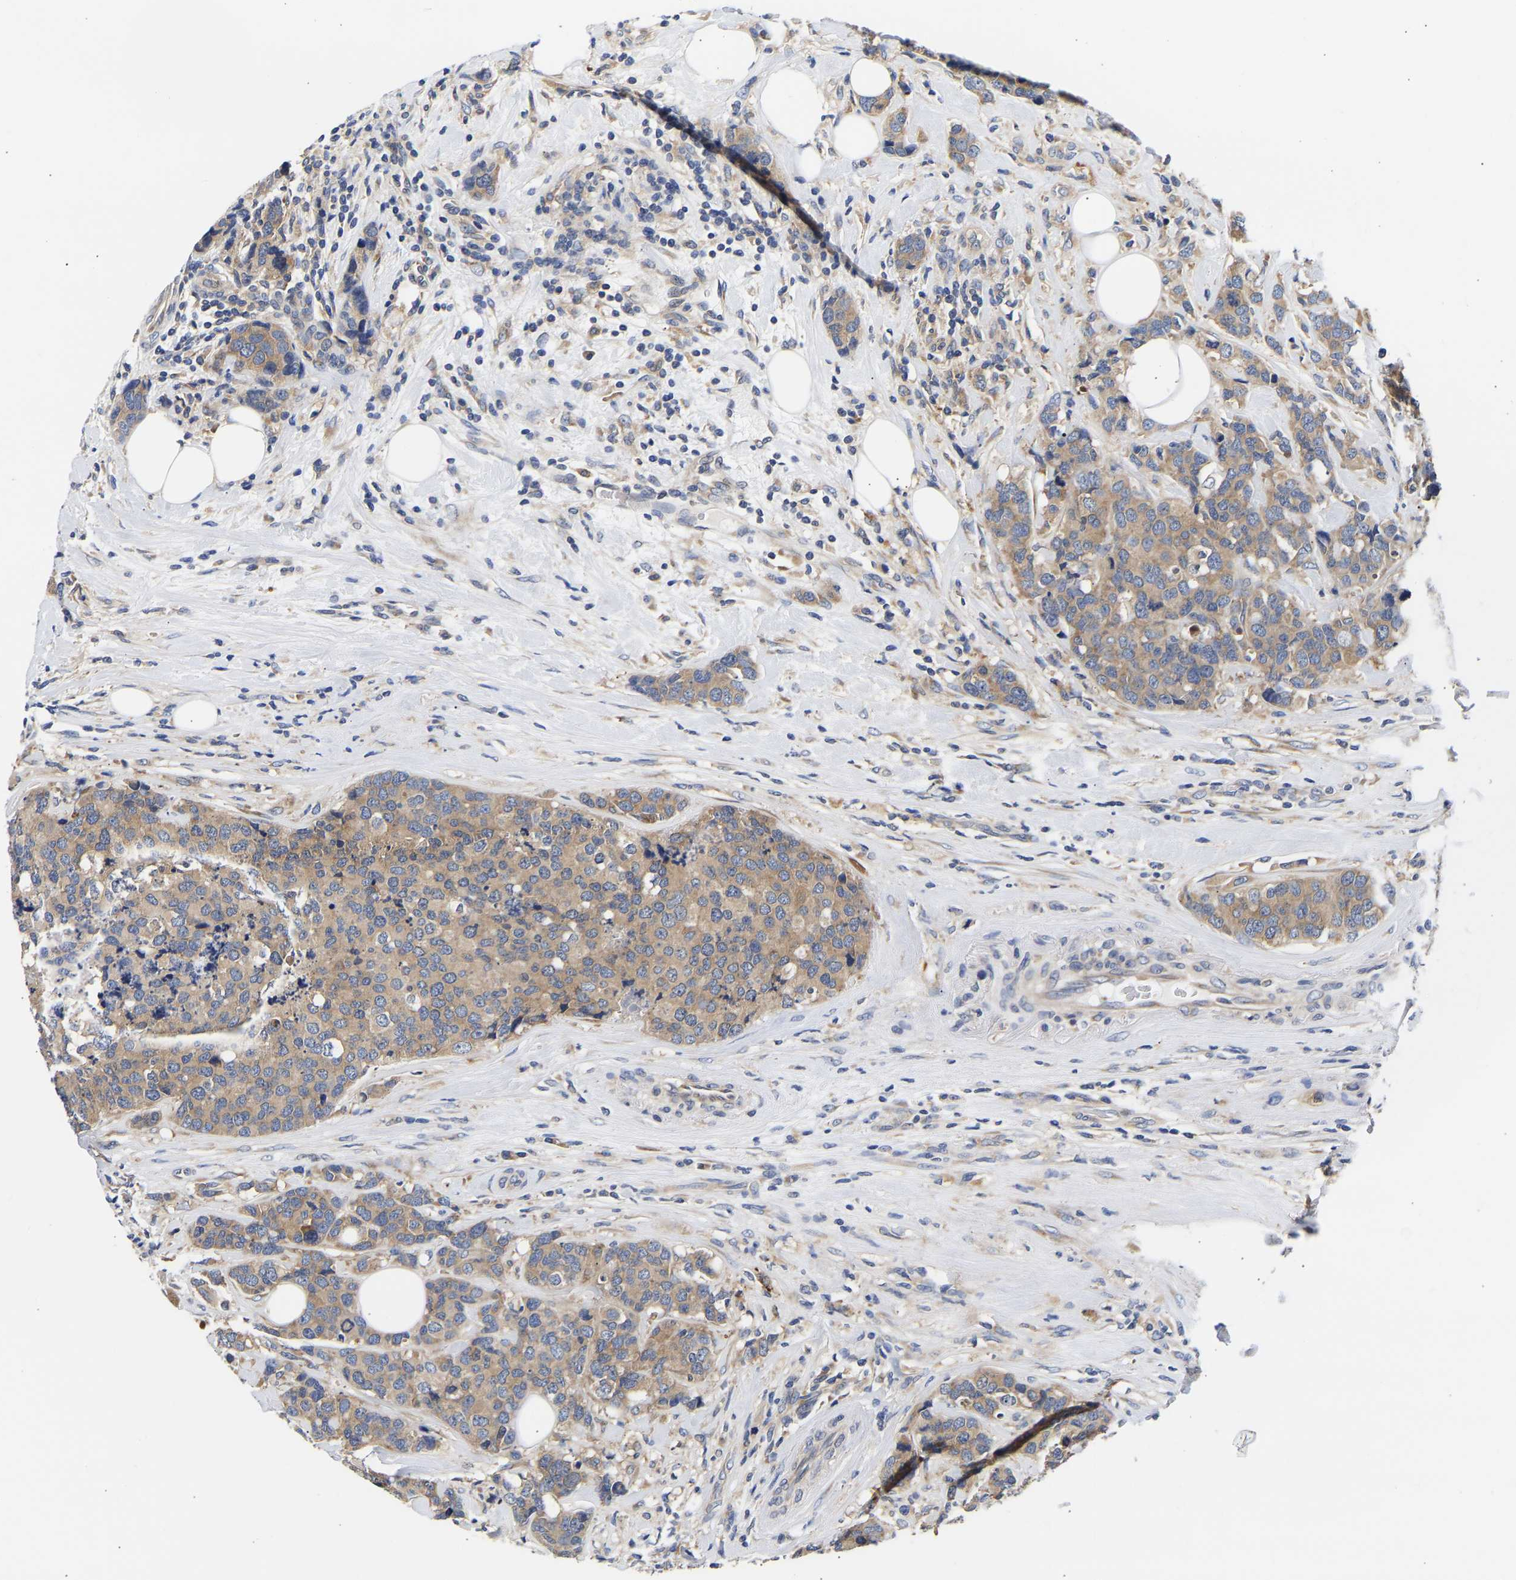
{"staining": {"intensity": "weak", "quantity": "25%-75%", "location": "cytoplasmic/membranous"}, "tissue": "breast cancer", "cell_type": "Tumor cells", "image_type": "cancer", "snomed": [{"axis": "morphology", "description": "Lobular carcinoma"}, {"axis": "topography", "description": "Breast"}], "caption": "The photomicrograph shows immunohistochemical staining of breast cancer. There is weak cytoplasmic/membranous expression is seen in approximately 25%-75% of tumor cells. (DAB (3,3'-diaminobenzidine) IHC with brightfield microscopy, high magnification).", "gene": "CCDC6", "patient": {"sex": "female", "age": 59}}